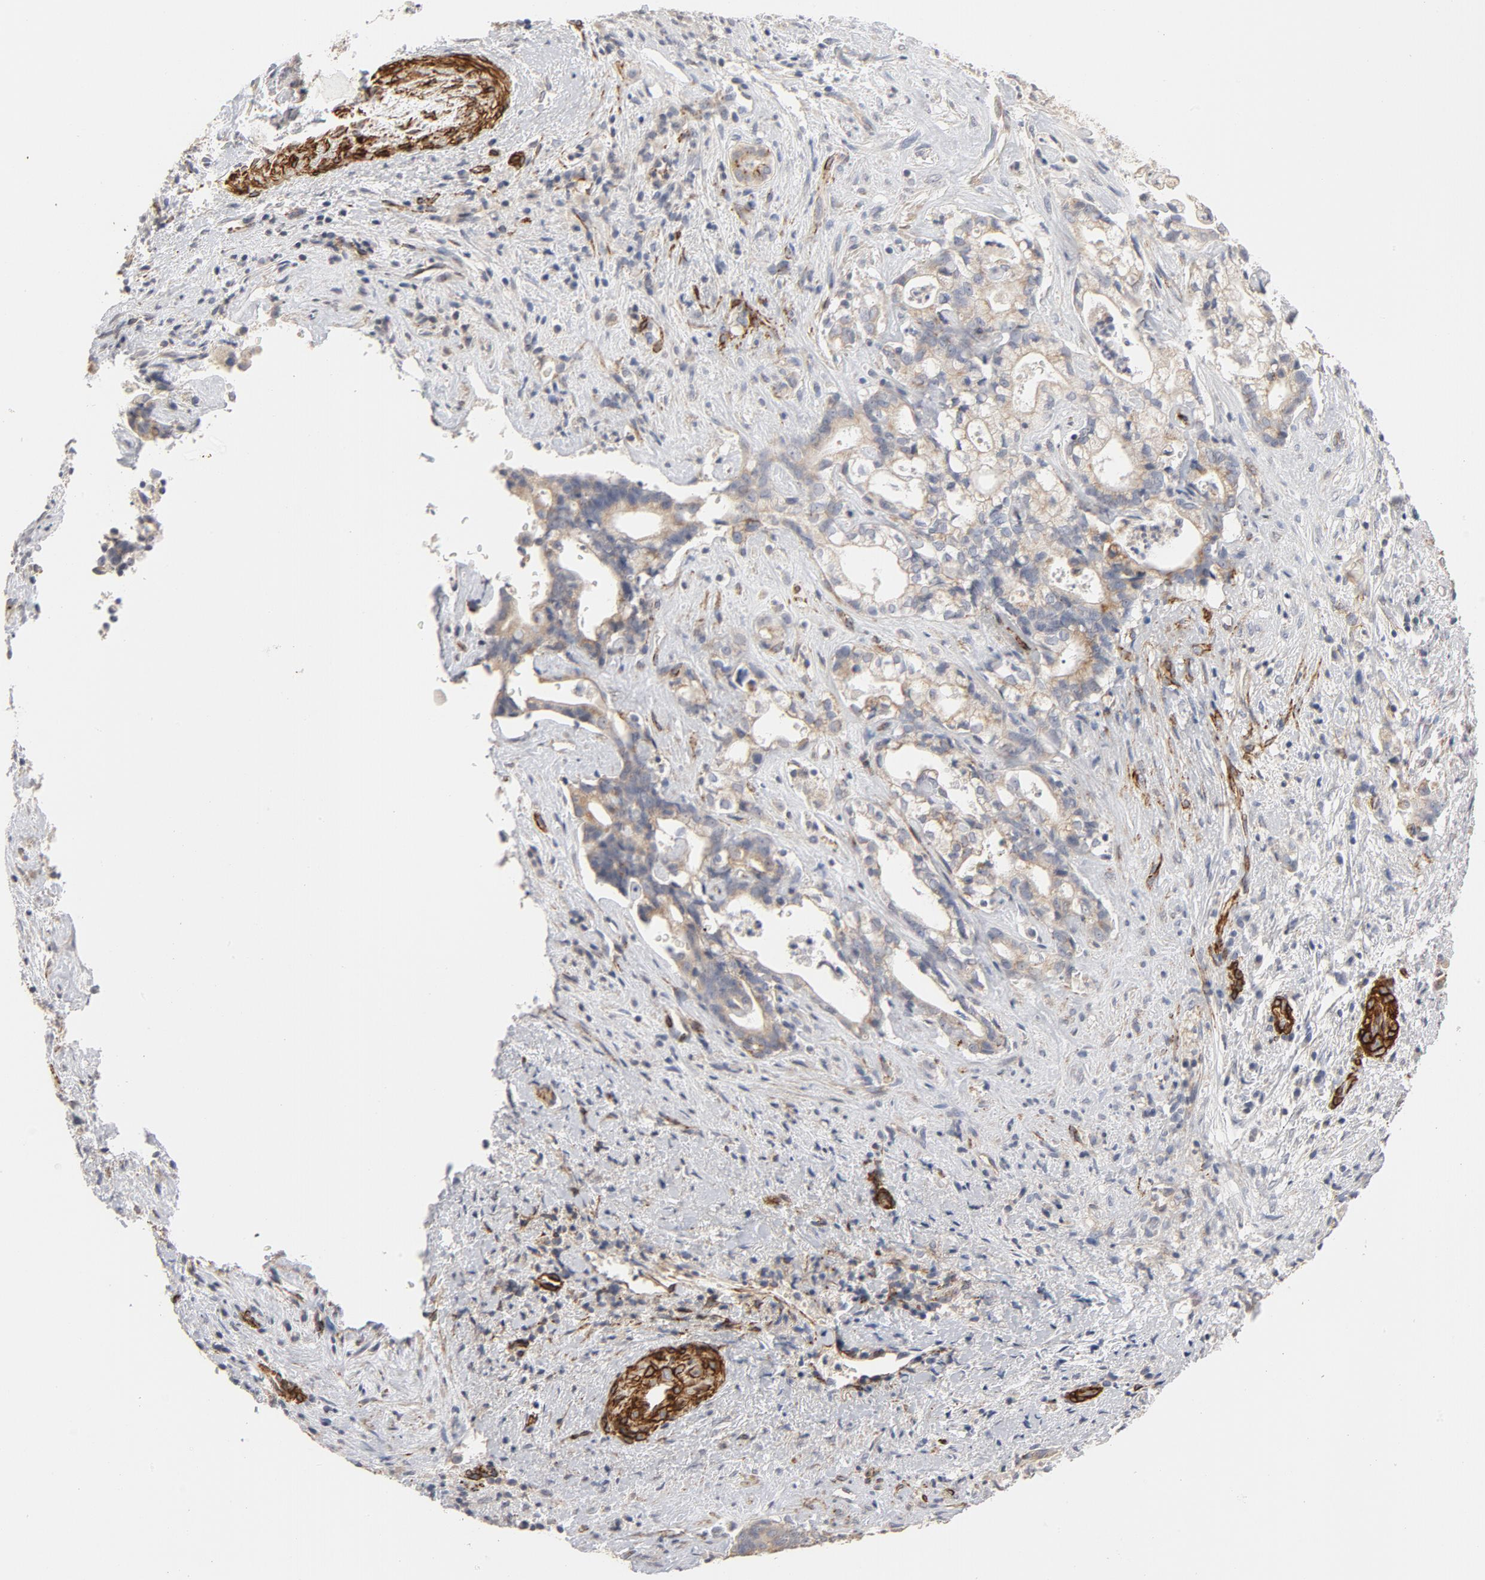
{"staining": {"intensity": "weak", "quantity": ">75%", "location": "cytoplasmic/membranous"}, "tissue": "liver cancer", "cell_type": "Tumor cells", "image_type": "cancer", "snomed": [{"axis": "morphology", "description": "Cholangiocarcinoma"}, {"axis": "topography", "description": "Liver"}], "caption": "A histopathology image of human cholangiocarcinoma (liver) stained for a protein demonstrates weak cytoplasmic/membranous brown staining in tumor cells.", "gene": "GNG2", "patient": {"sex": "male", "age": 57}}